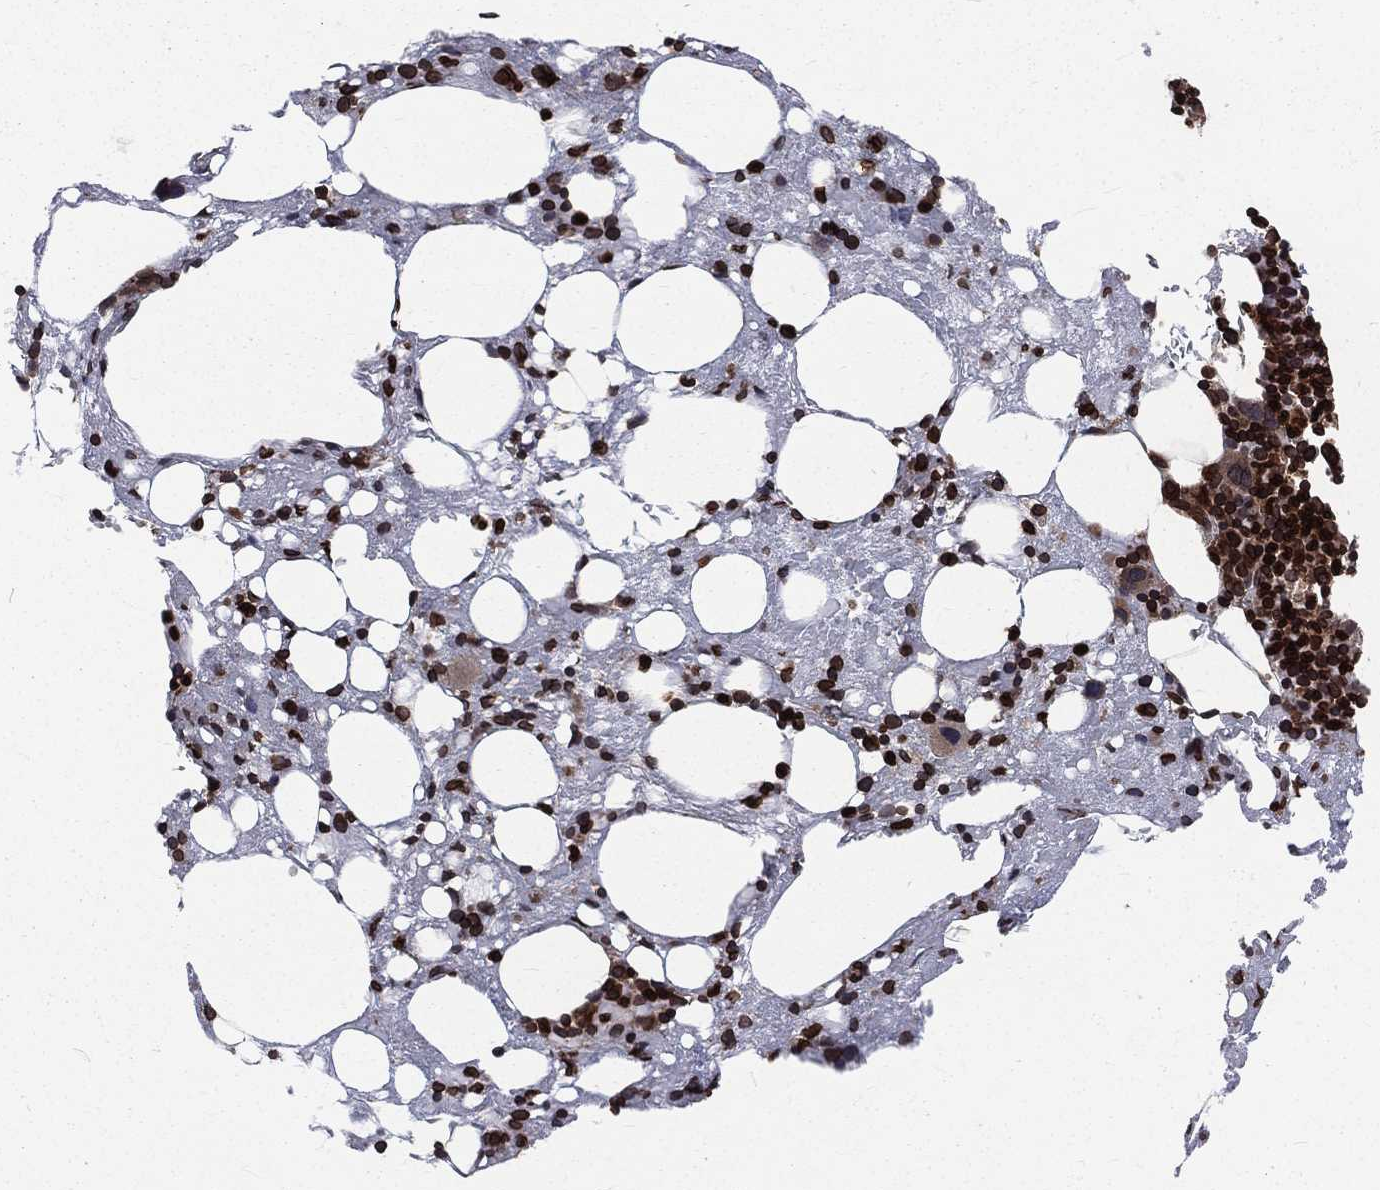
{"staining": {"intensity": "strong", "quantity": ">75%", "location": "nuclear"}, "tissue": "bone marrow", "cell_type": "Hematopoietic cells", "image_type": "normal", "snomed": [{"axis": "morphology", "description": "Normal tissue, NOS"}, {"axis": "topography", "description": "Bone marrow"}], "caption": "Immunohistochemistry micrograph of normal human bone marrow stained for a protein (brown), which reveals high levels of strong nuclear expression in about >75% of hematopoietic cells.", "gene": "LBR", "patient": {"sex": "female", "age": 54}}